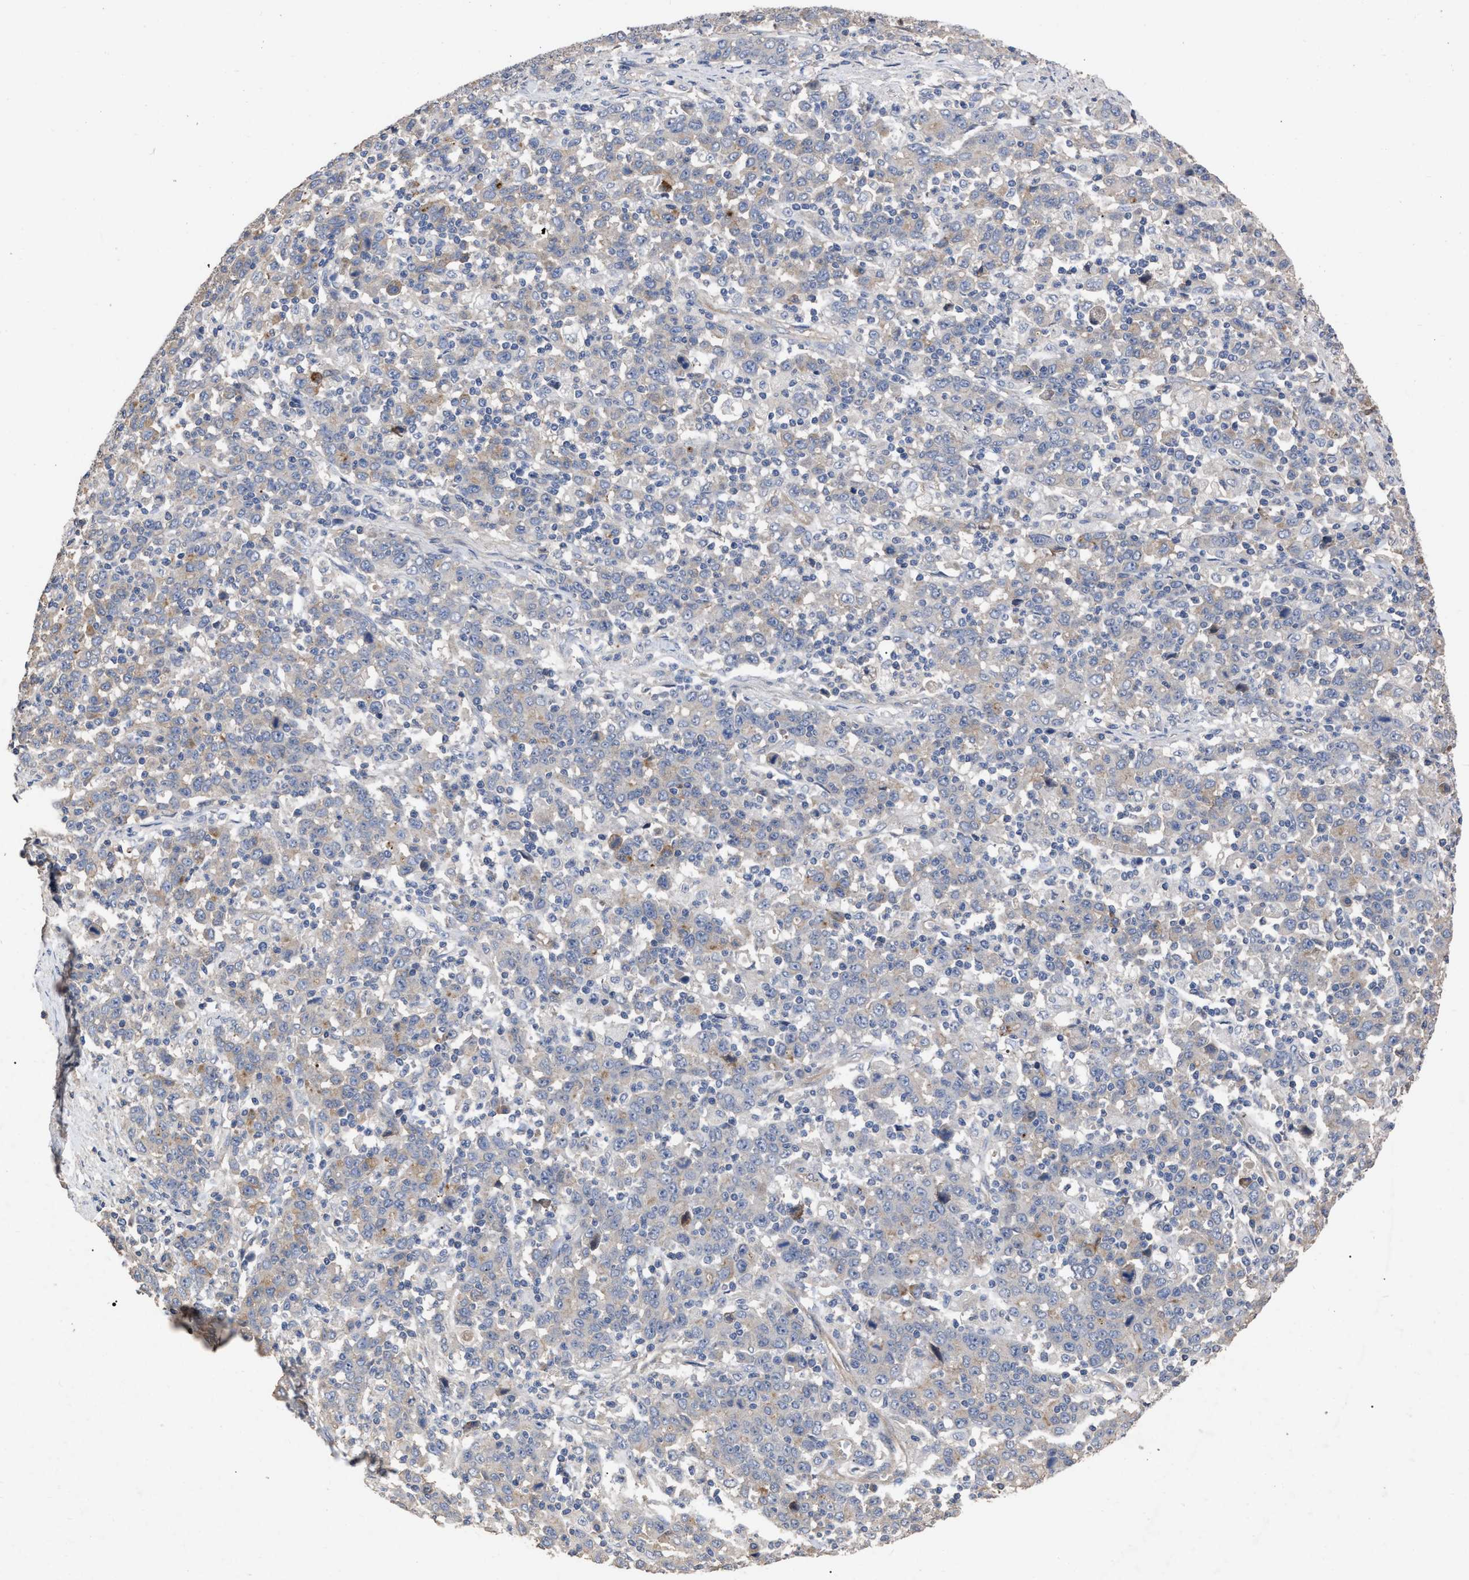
{"staining": {"intensity": "negative", "quantity": "none", "location": "none"}, "tissue": "stomach cancer", "cell_type": "Tumor cells", "image_type": "cancer", "snomed": [{"axis": "morphology", "description": "Adenocarcinoma, NOS"}, {"axis": "topography", "description": "Stomach, upper"}], "caption": "Tumor cells show no significant staining in adenocarcinoma (stomach).", "gene": "BTN2A1", "patient": {"sex": "male", "age": 69}}